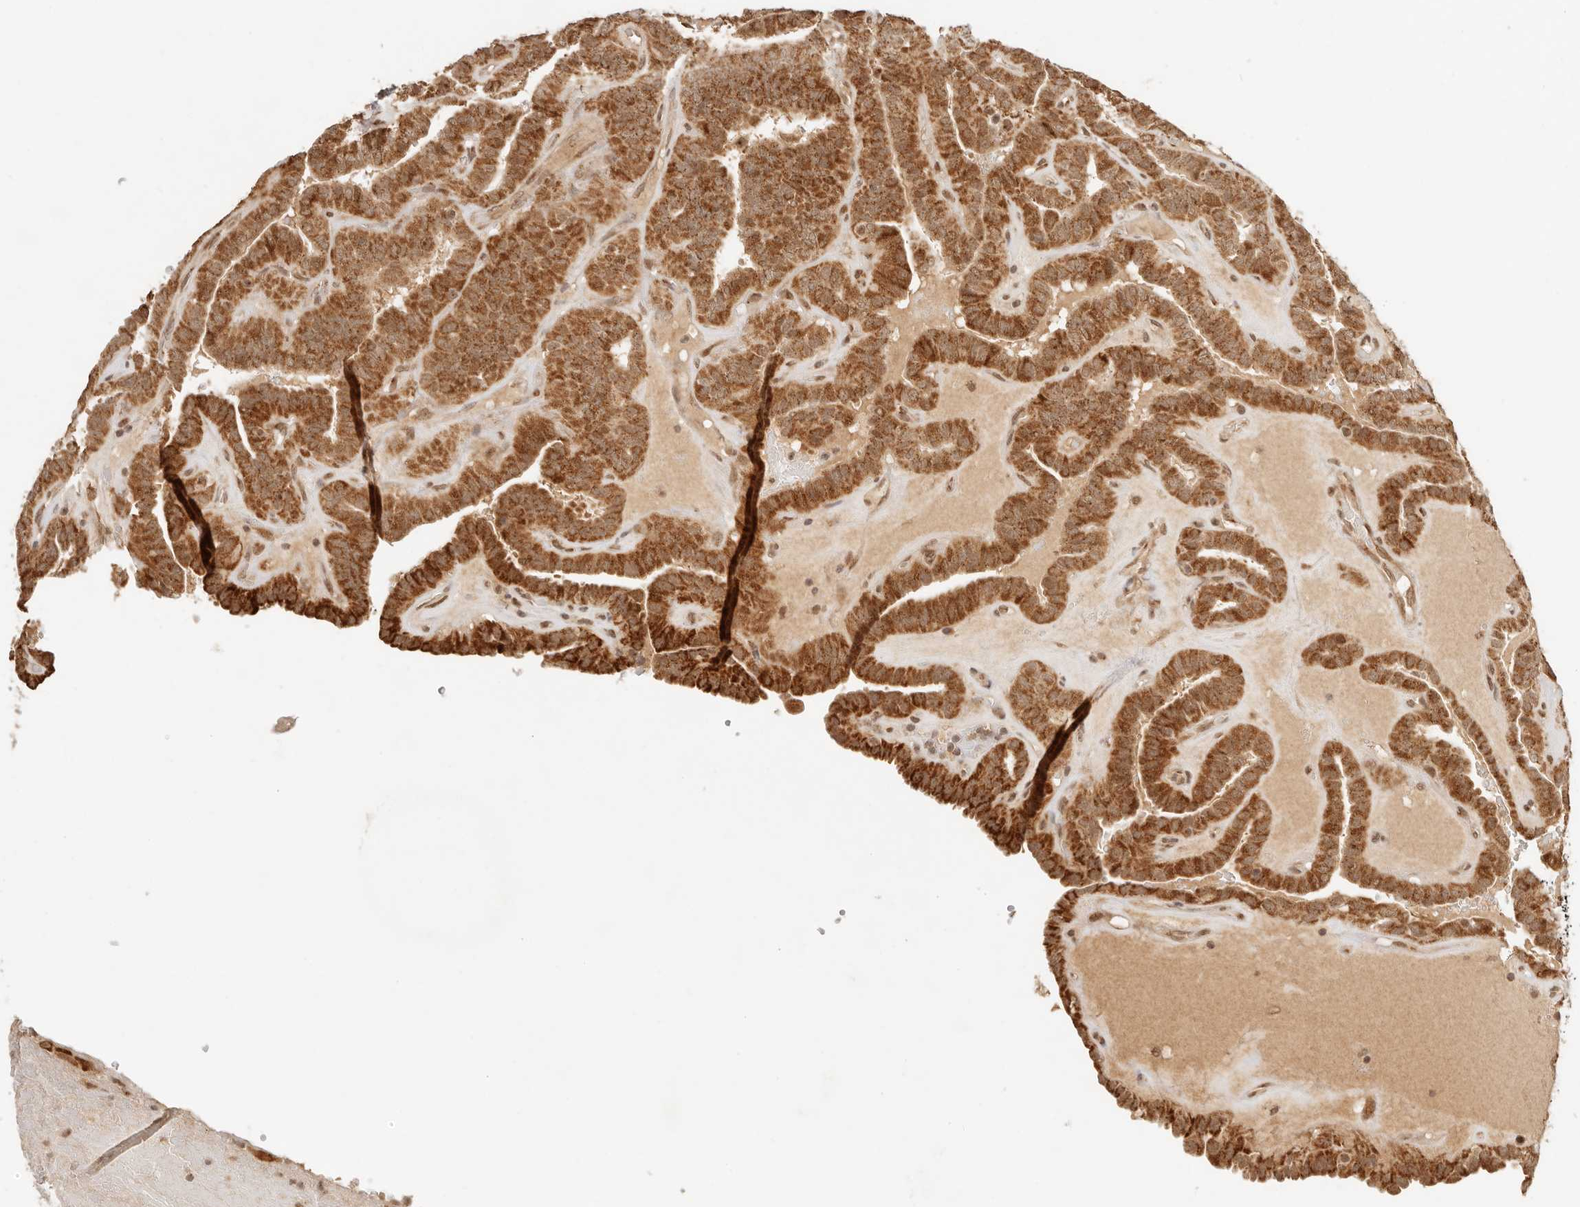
{"staining": {"intensity": "strong", "quantity": ">75%", "location": "cytoplasmic/membranous"}, "tissue": "thyroid cancer", "cell_type": "Tumor cells", "image_type": "cancer", "snomed": [{"axis": "morphology", "description": "Papillary adenocarcinoma, NOS"}, {"axis": "topography", "description": "Thyroid gland"}], "caption": "DAB immunohistochemical staining of human thyroid papillary adenocarcinoma reveals strong cytoplasmic/membranous protein expression in approximately >75% of tumor cells. (IHC, brightfield microscopy, high magnification).", "gene": "INTS11", "patient": {"sex": "male", "age": 77}}